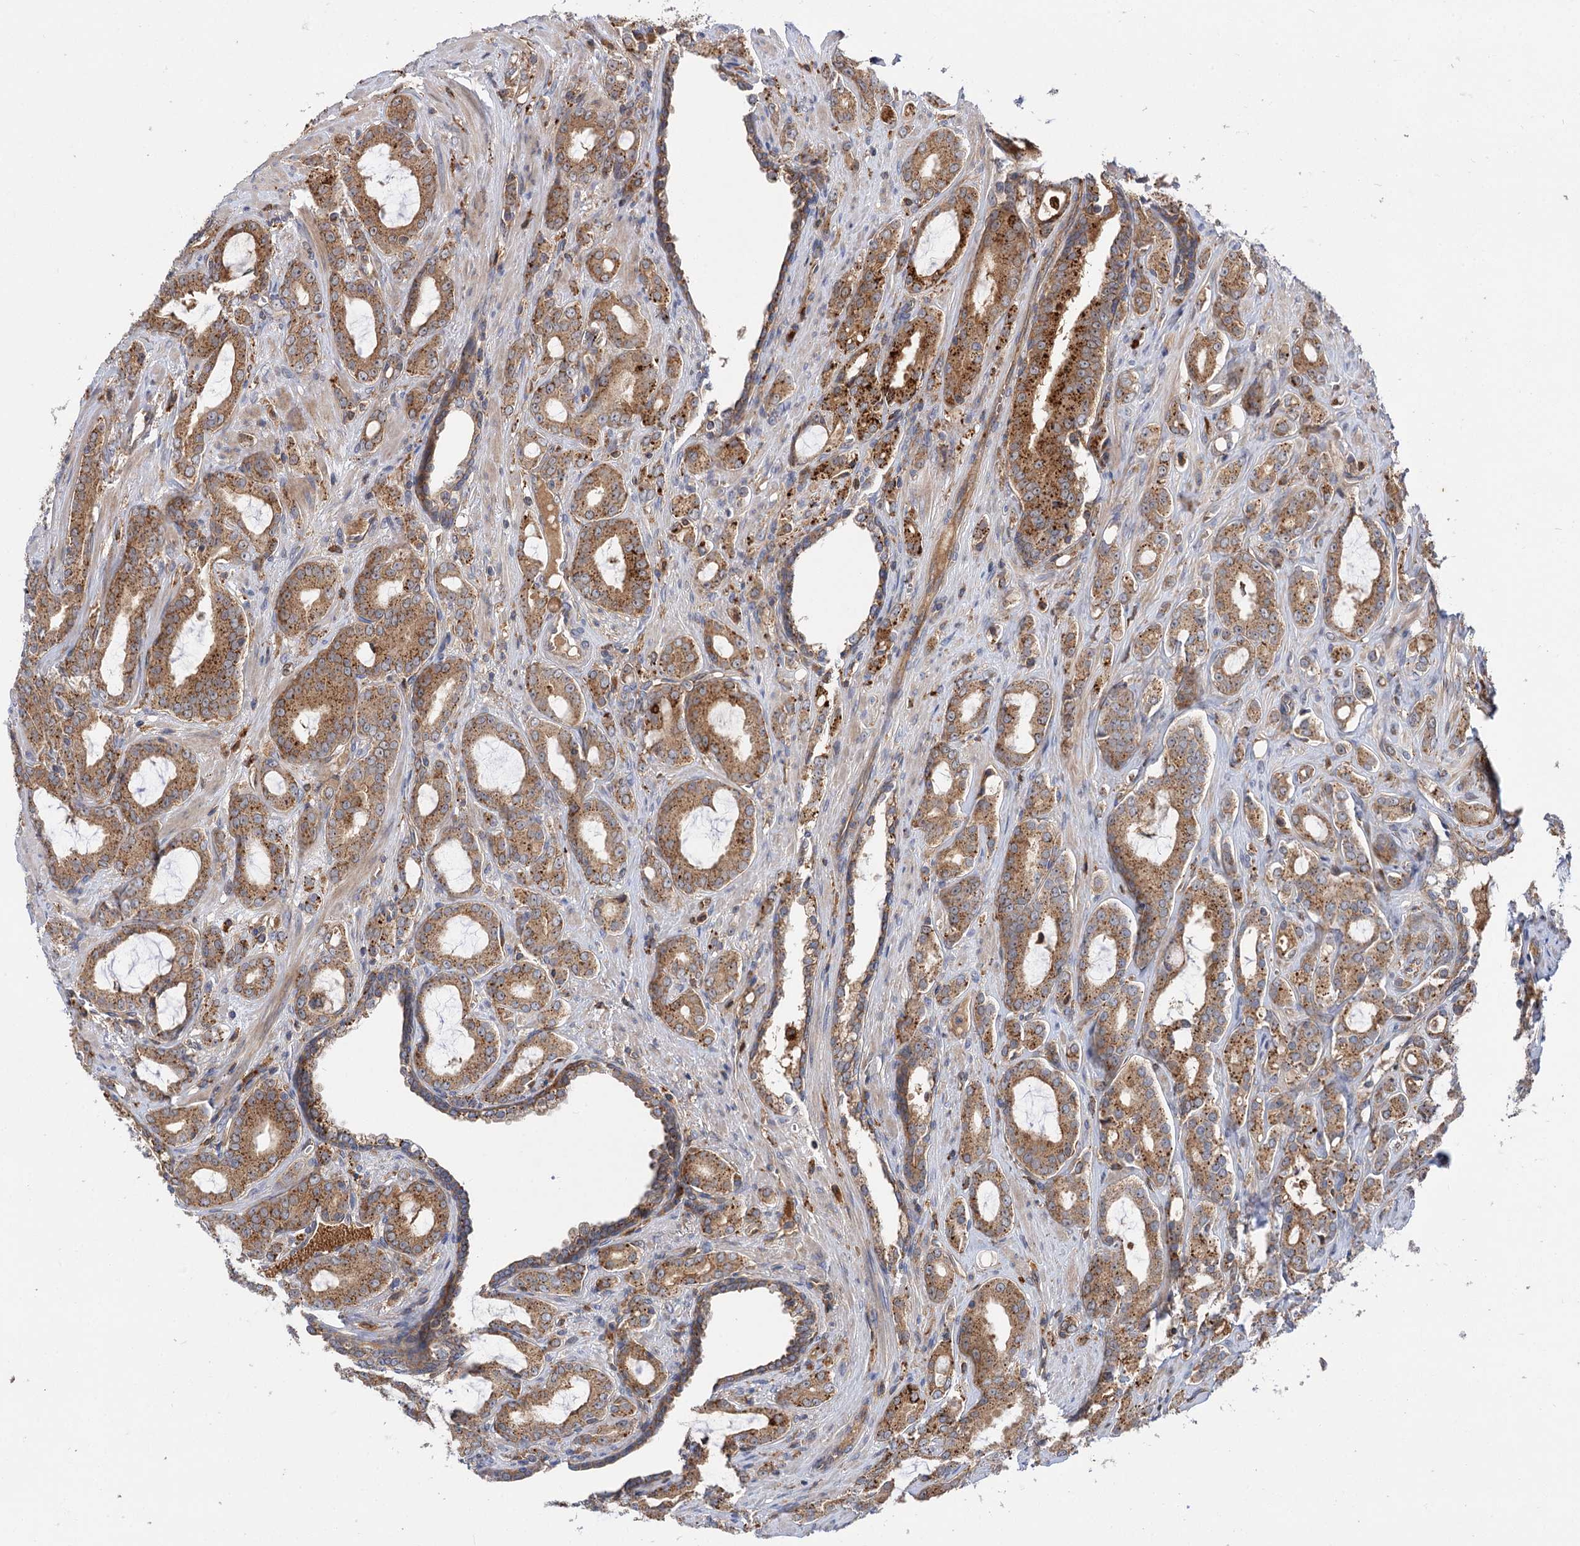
{"staining": {"intensity": "moderate", "quantity": ">75%", "location": "cytoplasmic/membranous"}, "tissue": "prostate cancer", "cell_type": "Tumor cells", "image_type": "cancer", "snomed": [{"axis": "morphology", "description": "Adenocarcinoma, High grade"}, {"axis": "topography", "description": "Prostate"}], "caption": "Adenocarcinoma (high-grade) (prostate) stained for a protein exhibits moderate cytoplasmic/membranous positivity in tumor cells.", "gene": "PATL1", "patient": {"sex": "male", "age": 72}}